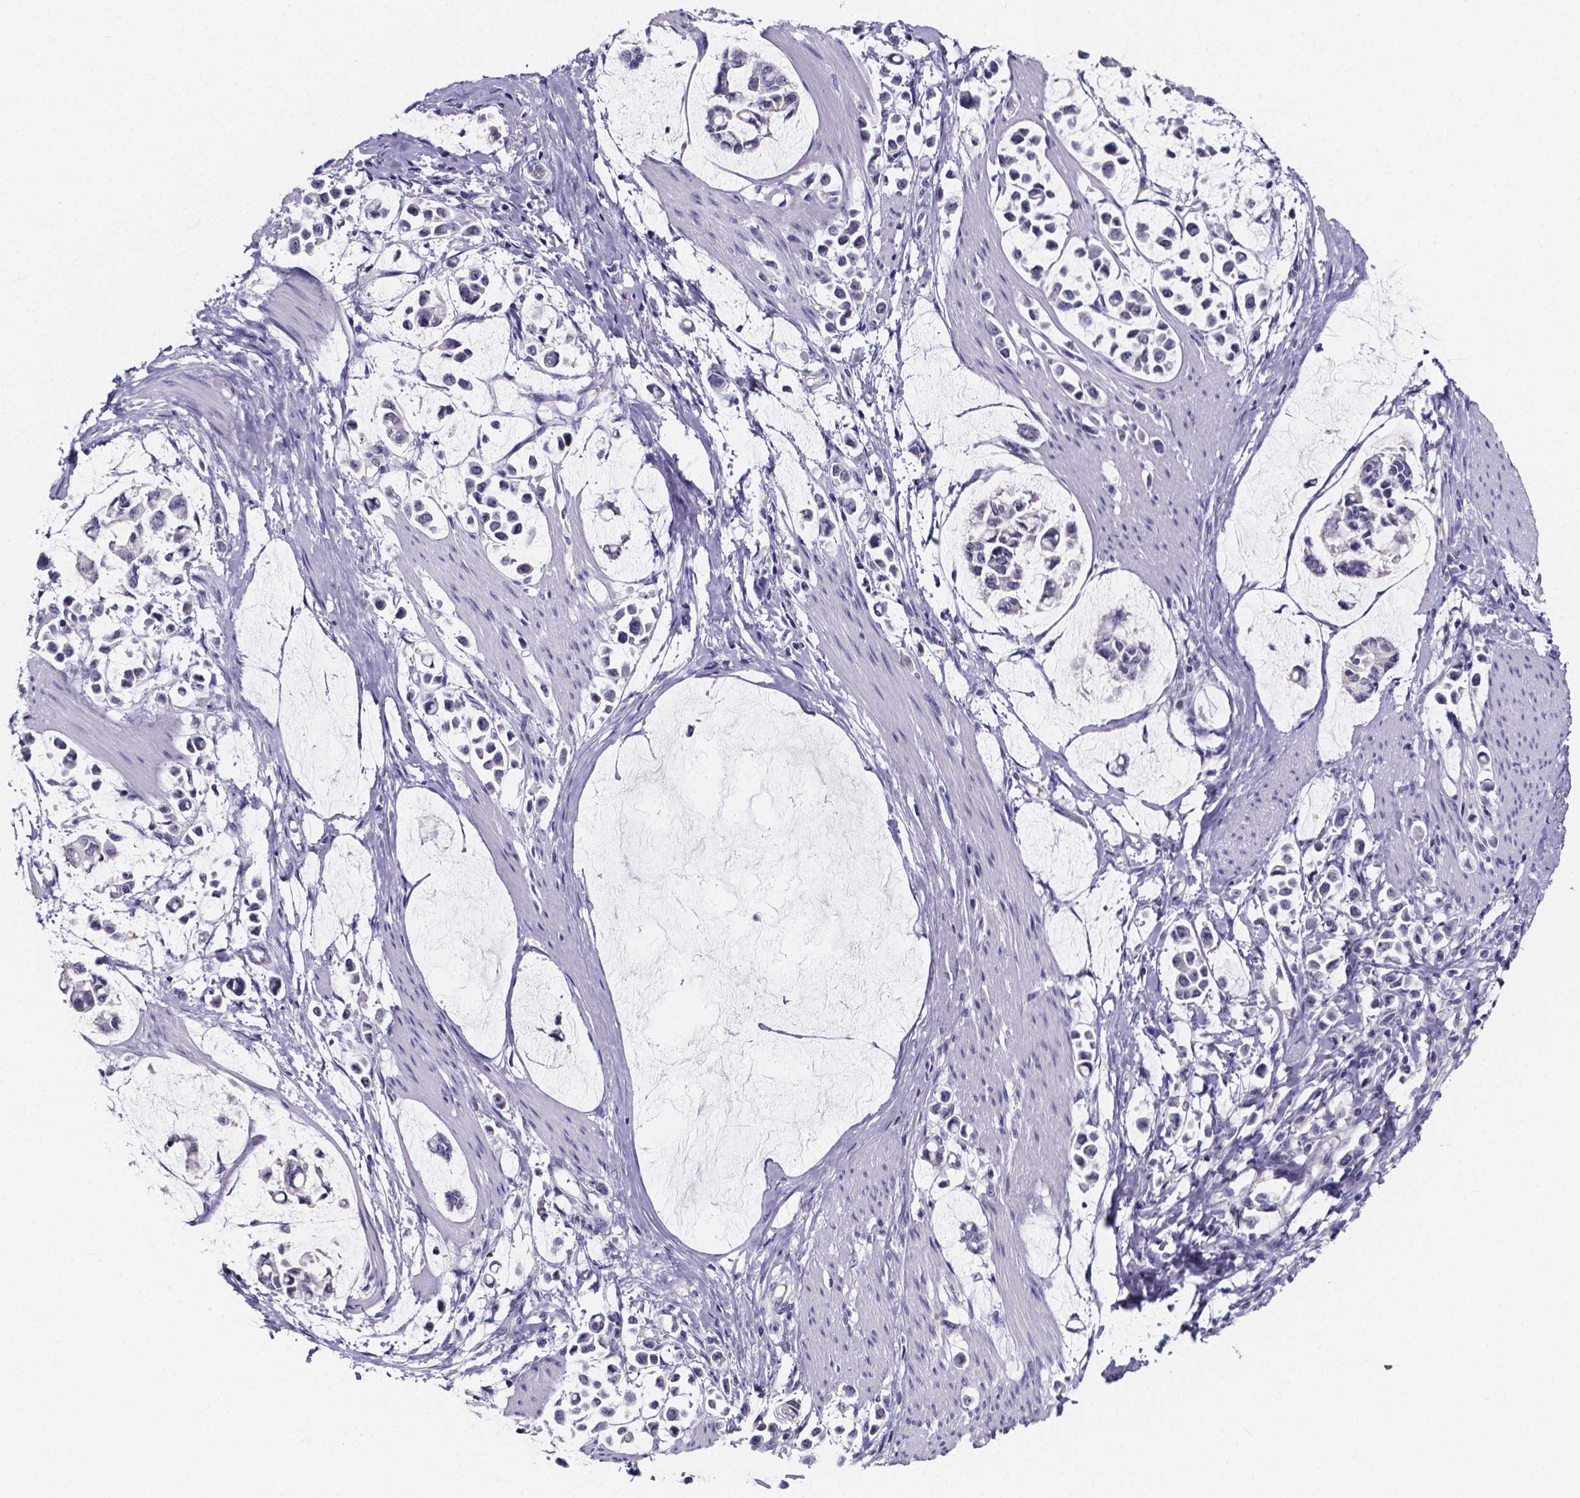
{"staining": {"intensity": "negative", "quantity": "none", "location": "none"}, "tissue": "stomach cancer", "cell_type": "Tumor cells", "image_type": "cancer", "snomed": [{"axis": "morphology", "description": "Adenocarcinoma, NOS"}, {"axis": "topography", "description": "Stomach"}], "caption": "Tumor cells are negative for protein expression in human stomach adenocarcinoma. (DAB (3,3'-diaminobenzidine) IHC, high magnification).", "gene": "IZUMO1", "patient": {"sex": "male", "age": 82}}